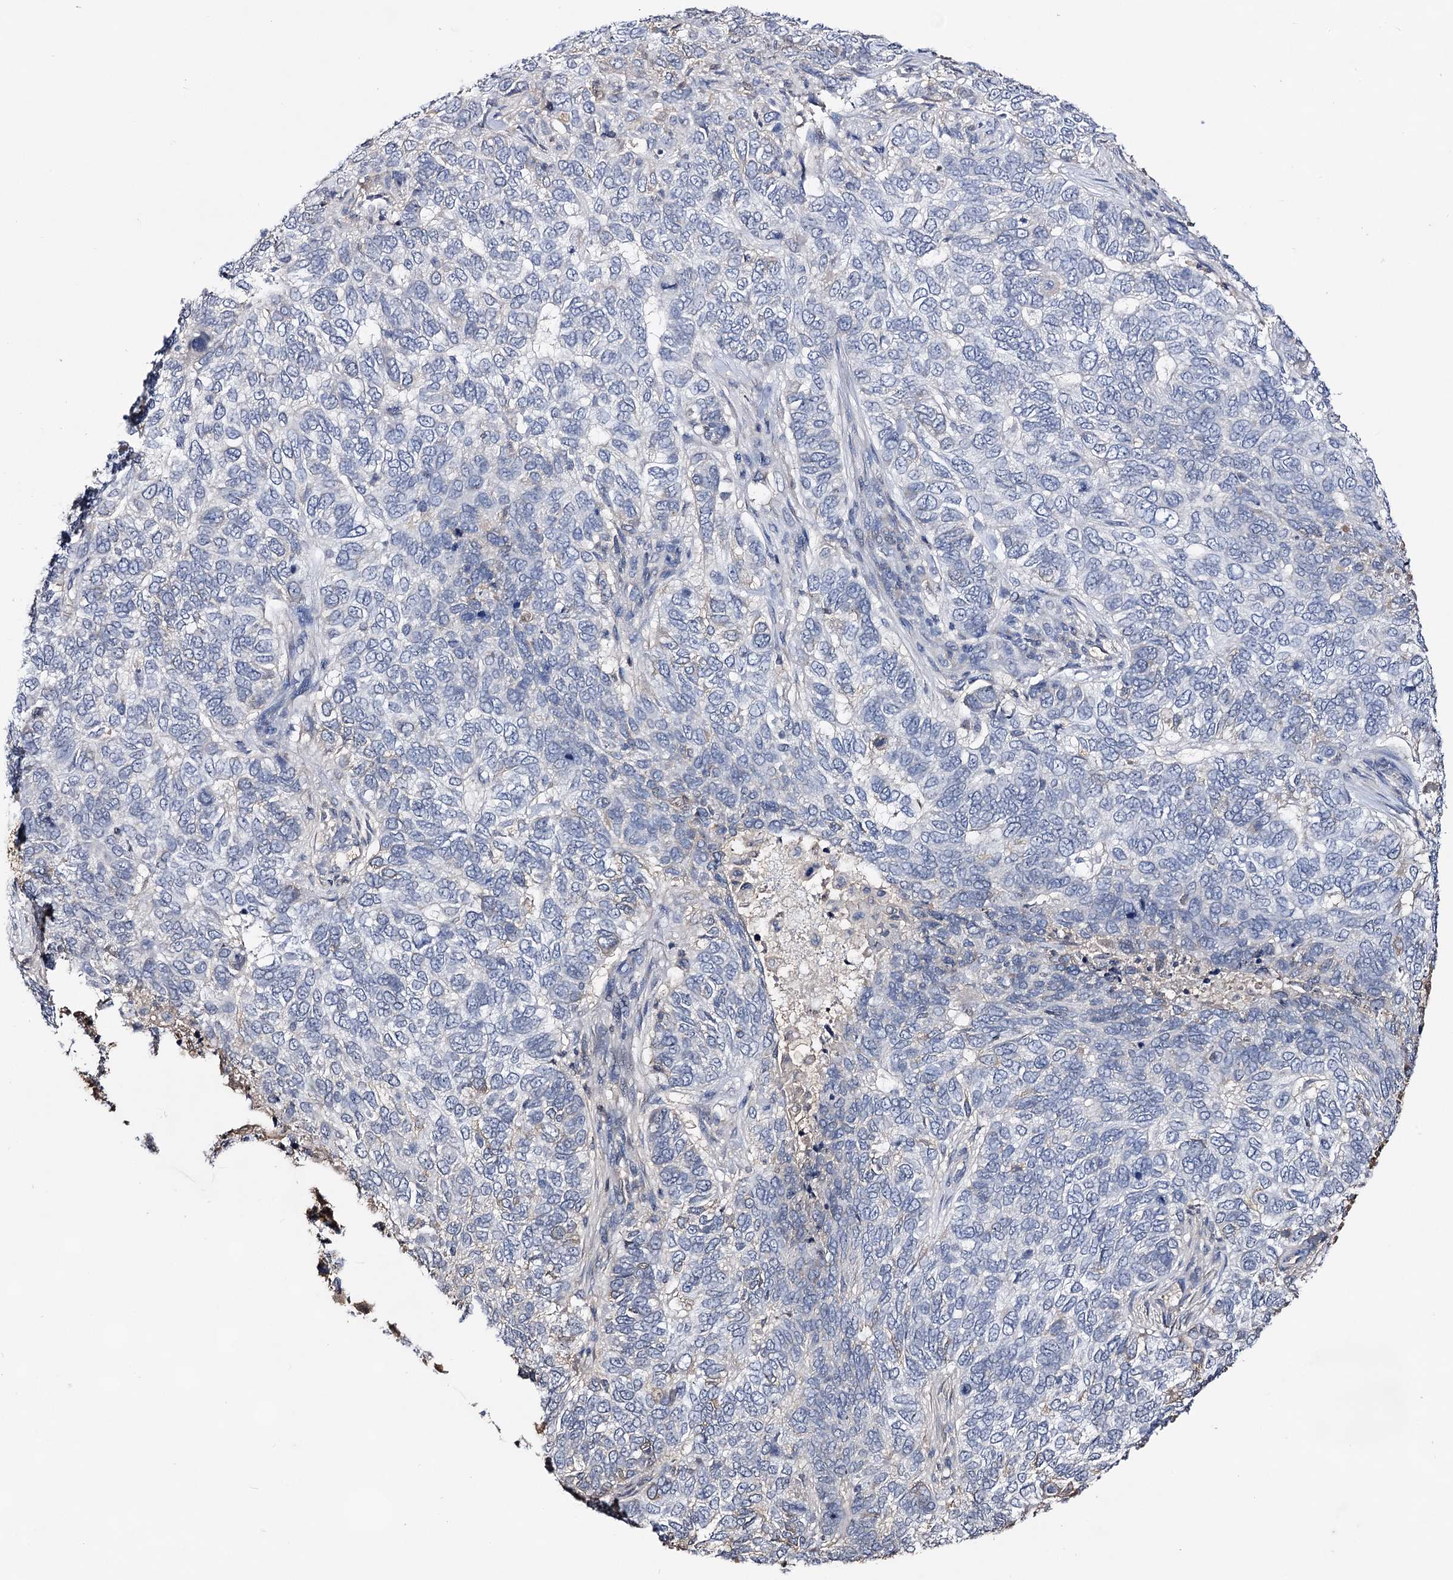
{"staining": {"intensity": "negative", "quantity": "none", "location": "none"}, "tissue": "skin cancer", "cell_type": "Tumor cells", "image_type": "cancer", "snomed": [{"axis": "morphology", "description": "Basal cell carcinoma"}, {"axis": "topography", "description": "Skin"}], "caption": "The photomicrograph displays no significant staining in tumor cells of skin cancer (basal cell carcinoma).", "gene": "PLIN1", "patient": {"sex": "female", "age": 65}}